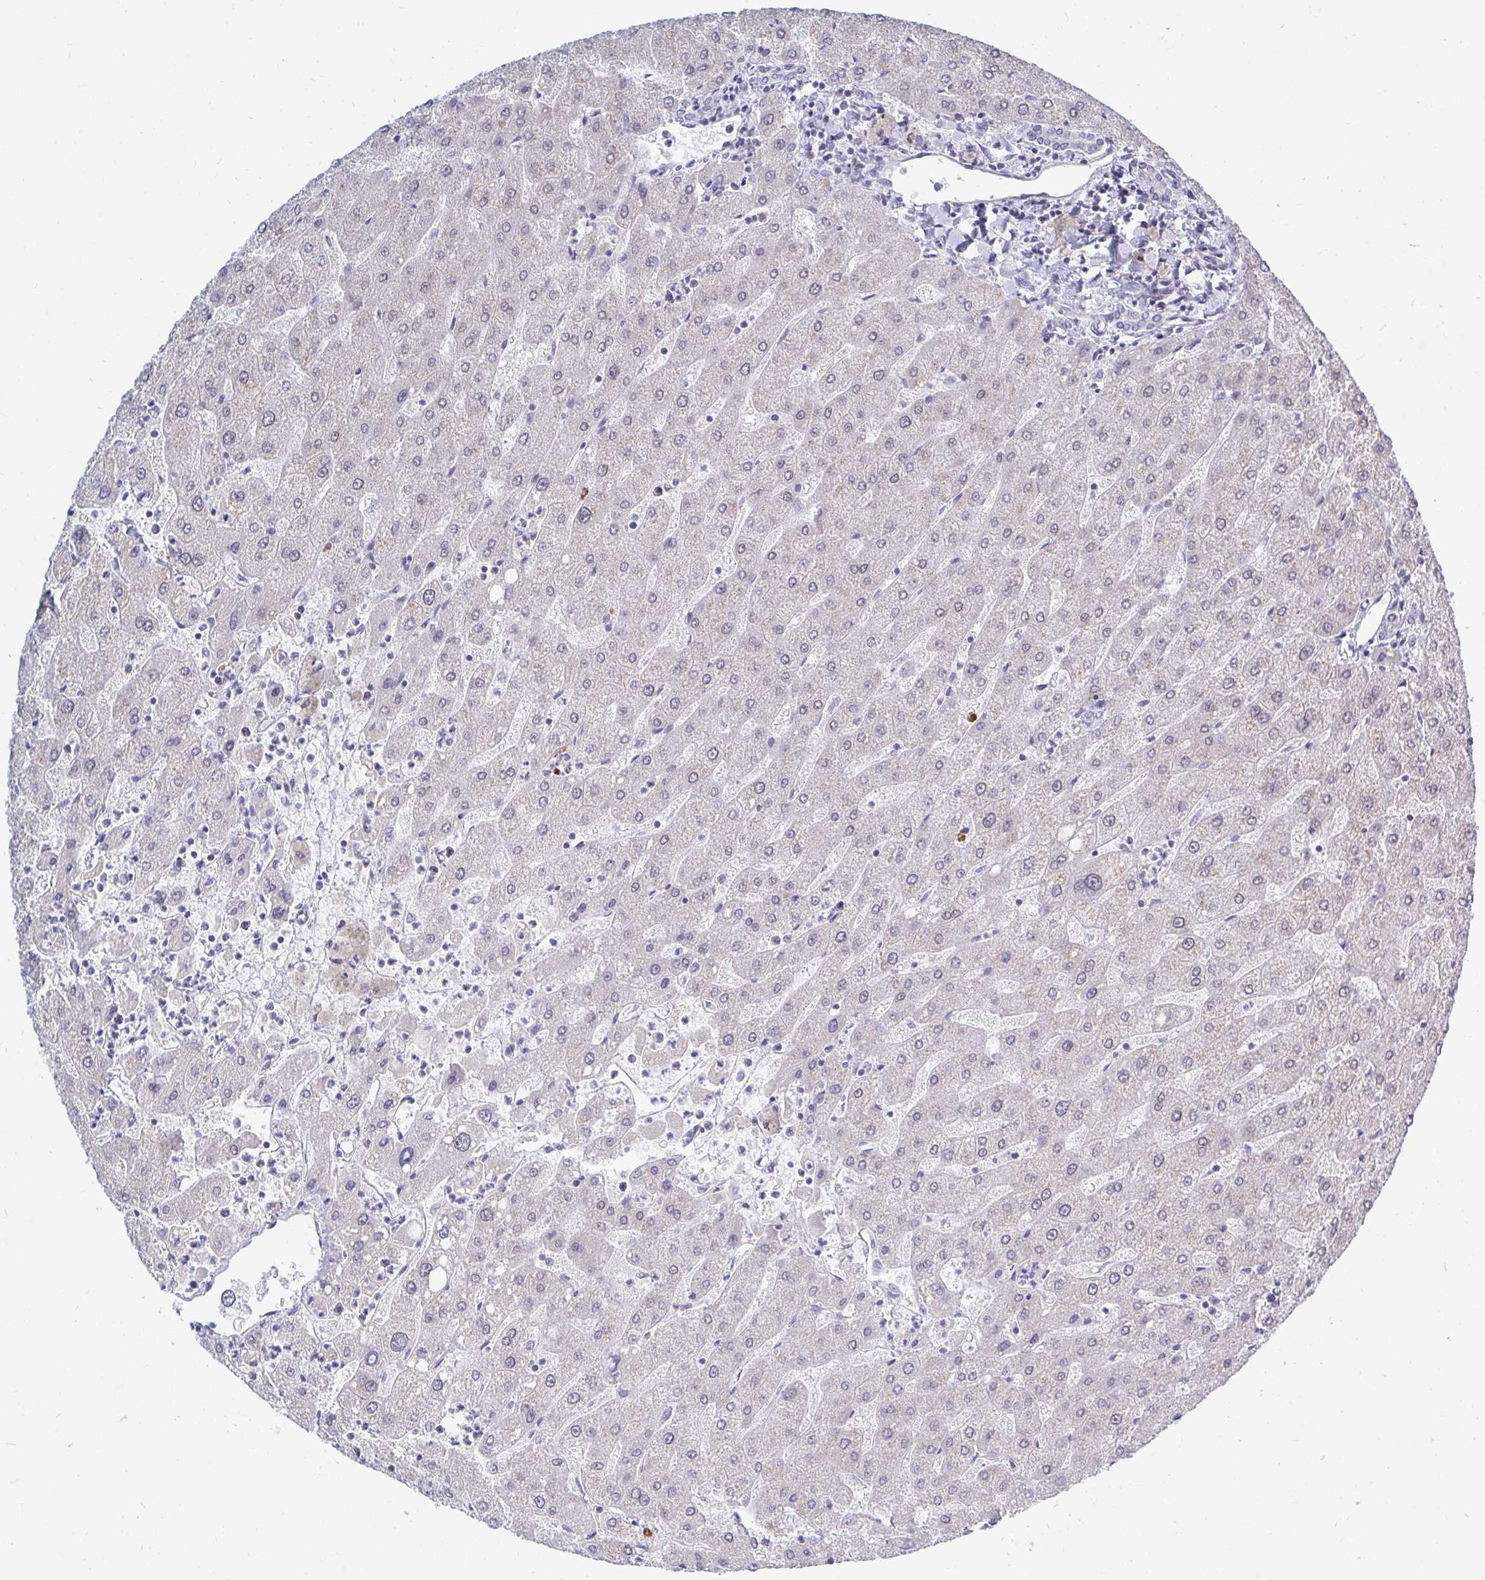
{"staining": {"intensity": "negative", "quantity": "none", "location": "none"}, "tissue": "liver", "cell_type": "Cholangiocytes", "image_type": "normal", "snomed": [{"axis": "morphology", "description": "Normal tissue, NOS"}, {"axis": "topography", "description": "Liver"}], "caption": "DAB (3,3'-diaminobenzidine) immunohistochemical staining of unremarkable liver exhibits no significant staining in cholangiocytes. (Brightfield microscopy of DAB IHC at high magnification).", "gene": "TRIP12", "patient": {"sex": "male", "age": 67}}